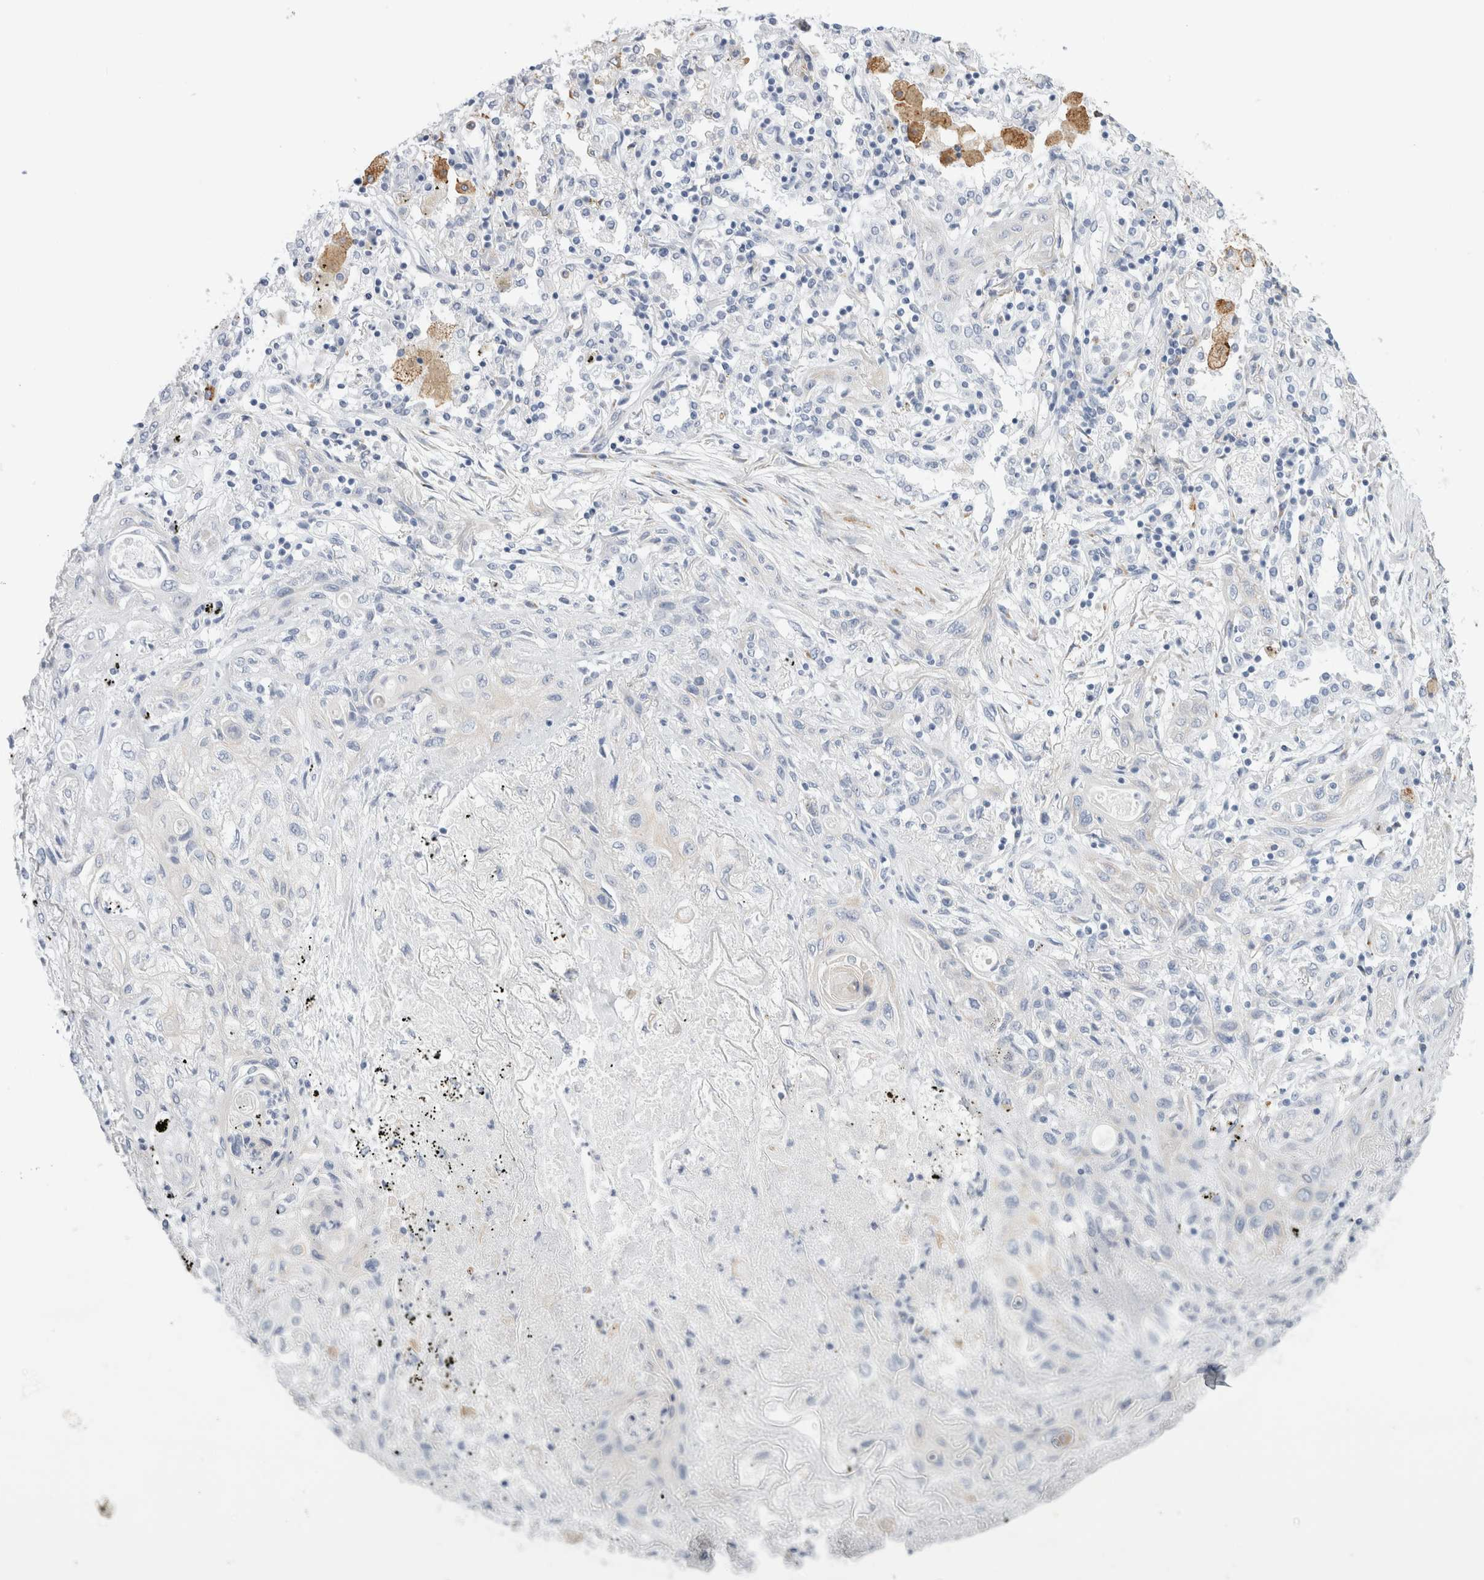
{"staining": {"intensity": "negative", "quantity": "none", "location": "none"}, "tissue": "lung cancer", "cell_type": "Tumor cells", "image_type": "cancer", "snomed": [{"axis": "morphology", "description": "Squamous cell carcinoma, NOS"}, {"axis": "topography", "description": "Lung"}], "caption": "Lung cancer (squamous cell carcinoma) was stained to show a protein in brown. There is no significant staining in tumor cells. (DAB (3,3'-diaminobenzidine) immunohistochemistry with hematoxylin counter stain).", "gene": "MUC15", "patient": {"sex": "female", "age": 47}}